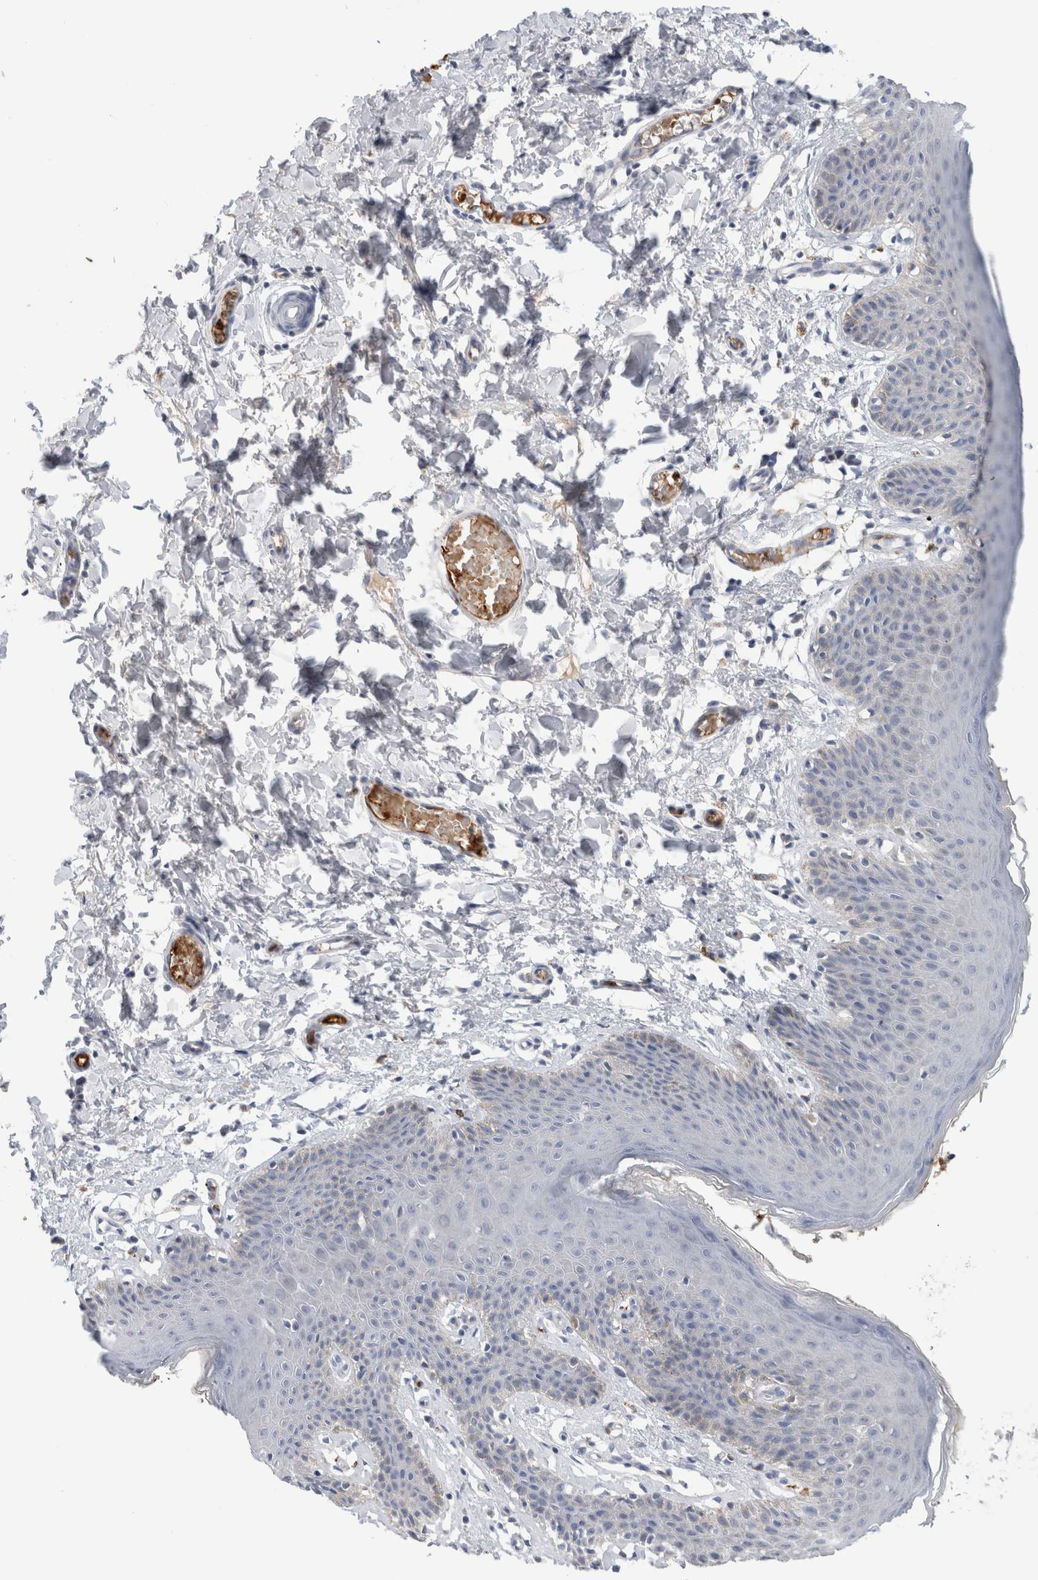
{"staining": {"intensity": "negative", "quantity": "none", "location": "none"}, "tissue": "skin", "cell_type": "Epidermal cells", "image_type": "normal", "snomed": [{"axis": "morphology", "description": "Normal tissue, NOS"}, {"axis": "topography", "description": "Vulva"}], "caption": "A high-resolution micrograph shows immunohistochemistry staining of unremarkable skin, which displays no significant staining in epidermal cells. (DAB (3,3'-diaminobenzidine) immunohistochemistry (IHC), high magnification).", "gene": "CA1", "patient": {"sex": "female", "age": 66}}